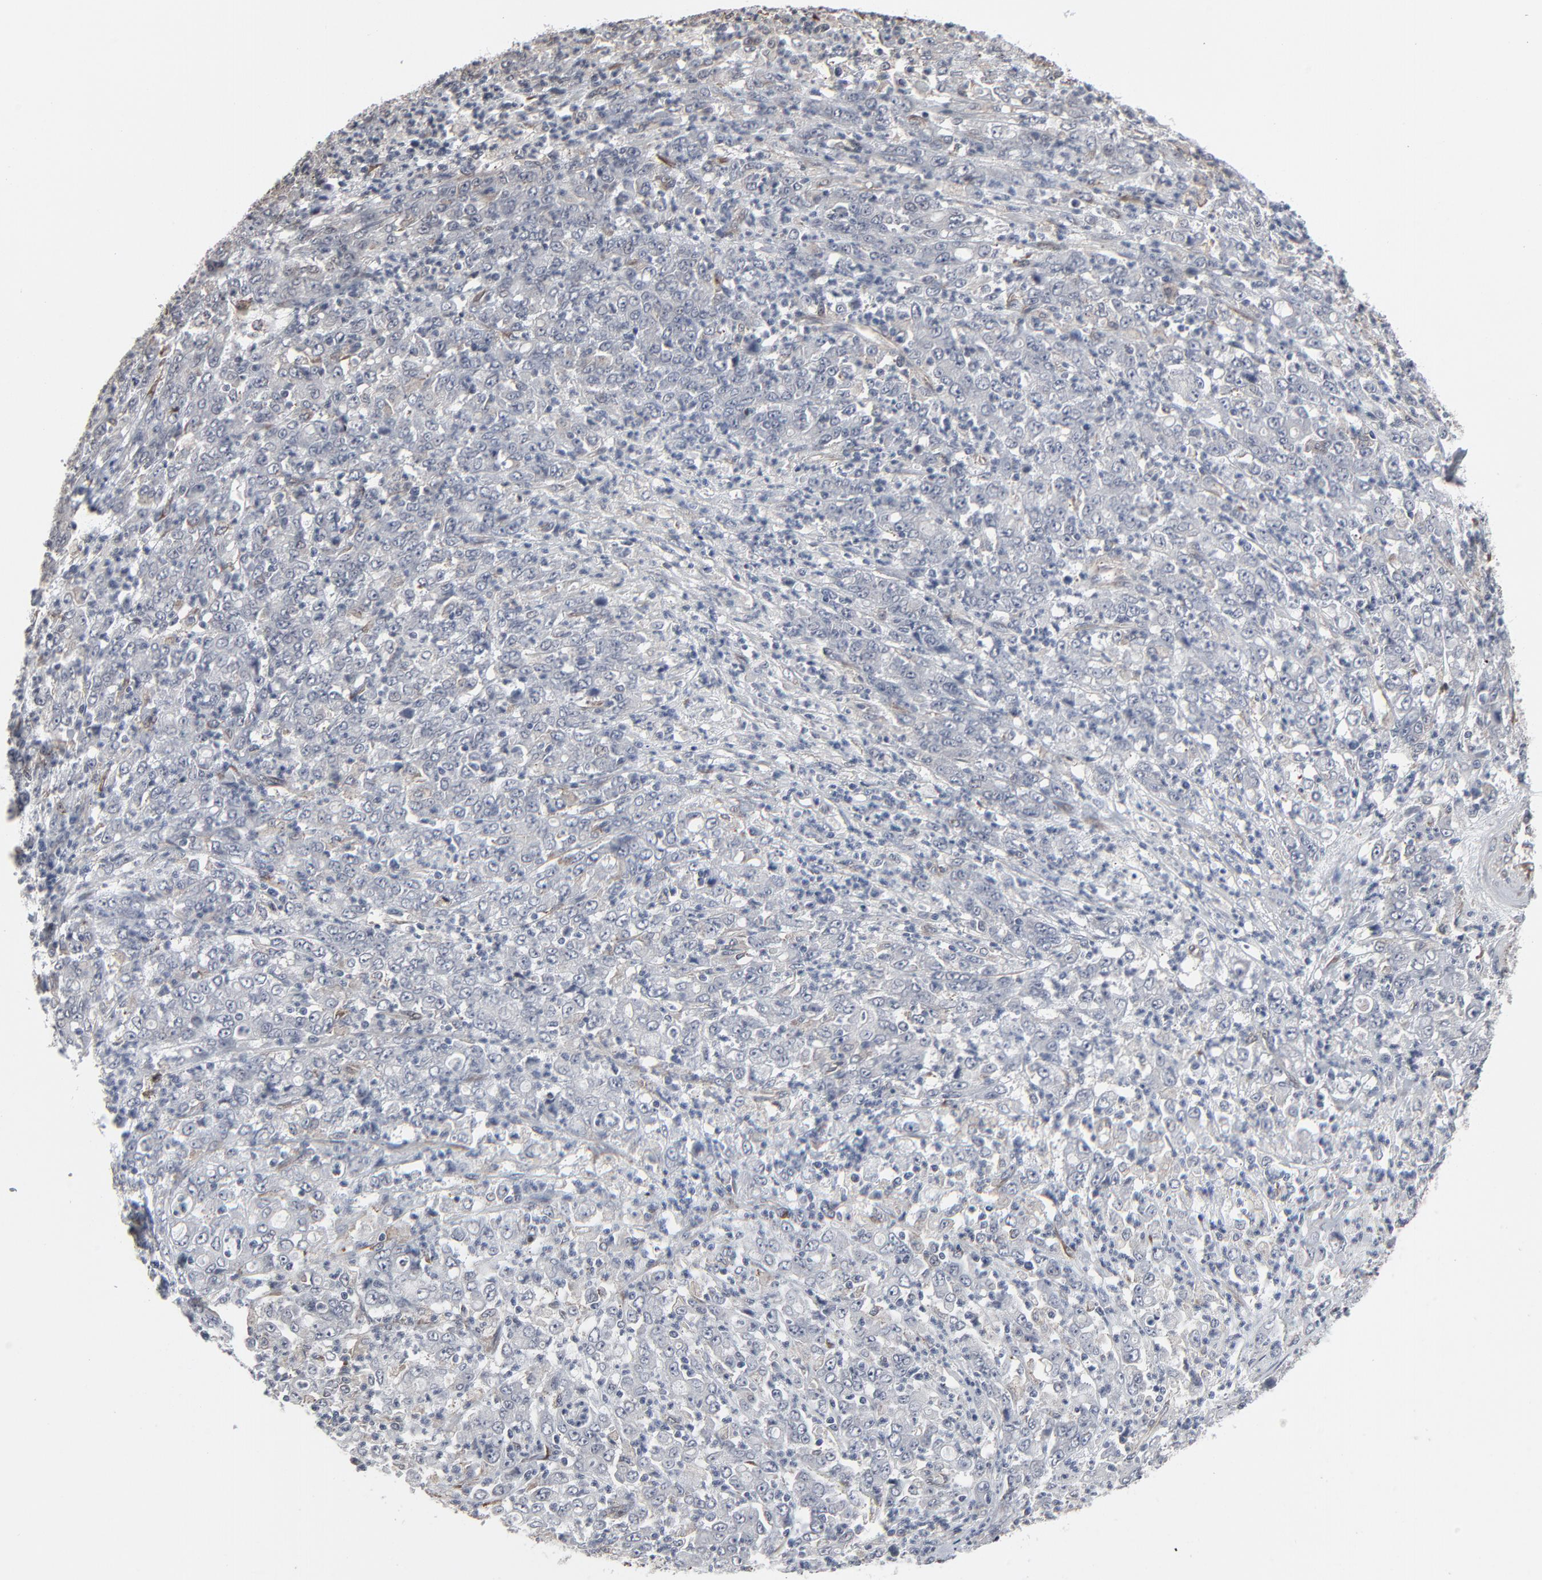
{"staining": {"intensity": "weak", "quantity": "<25%", "location": "cytoplasmic/membranous"}, "tissue": "stomach cancer", "cell_type": "Tumor cells", "image_type": "cancer", "snomed": [{"axis": "morphology", "description": "Adenocarcinoma, NOS"}, {"axis": "topography", "description": "Stomach, lower"}], "caption": "Image shows no protein expression in tumor cells of adenocarcinoma (stomach) tissue.", "gene": "CTNND1", "patient": {"sex": "female", "age": 71}}